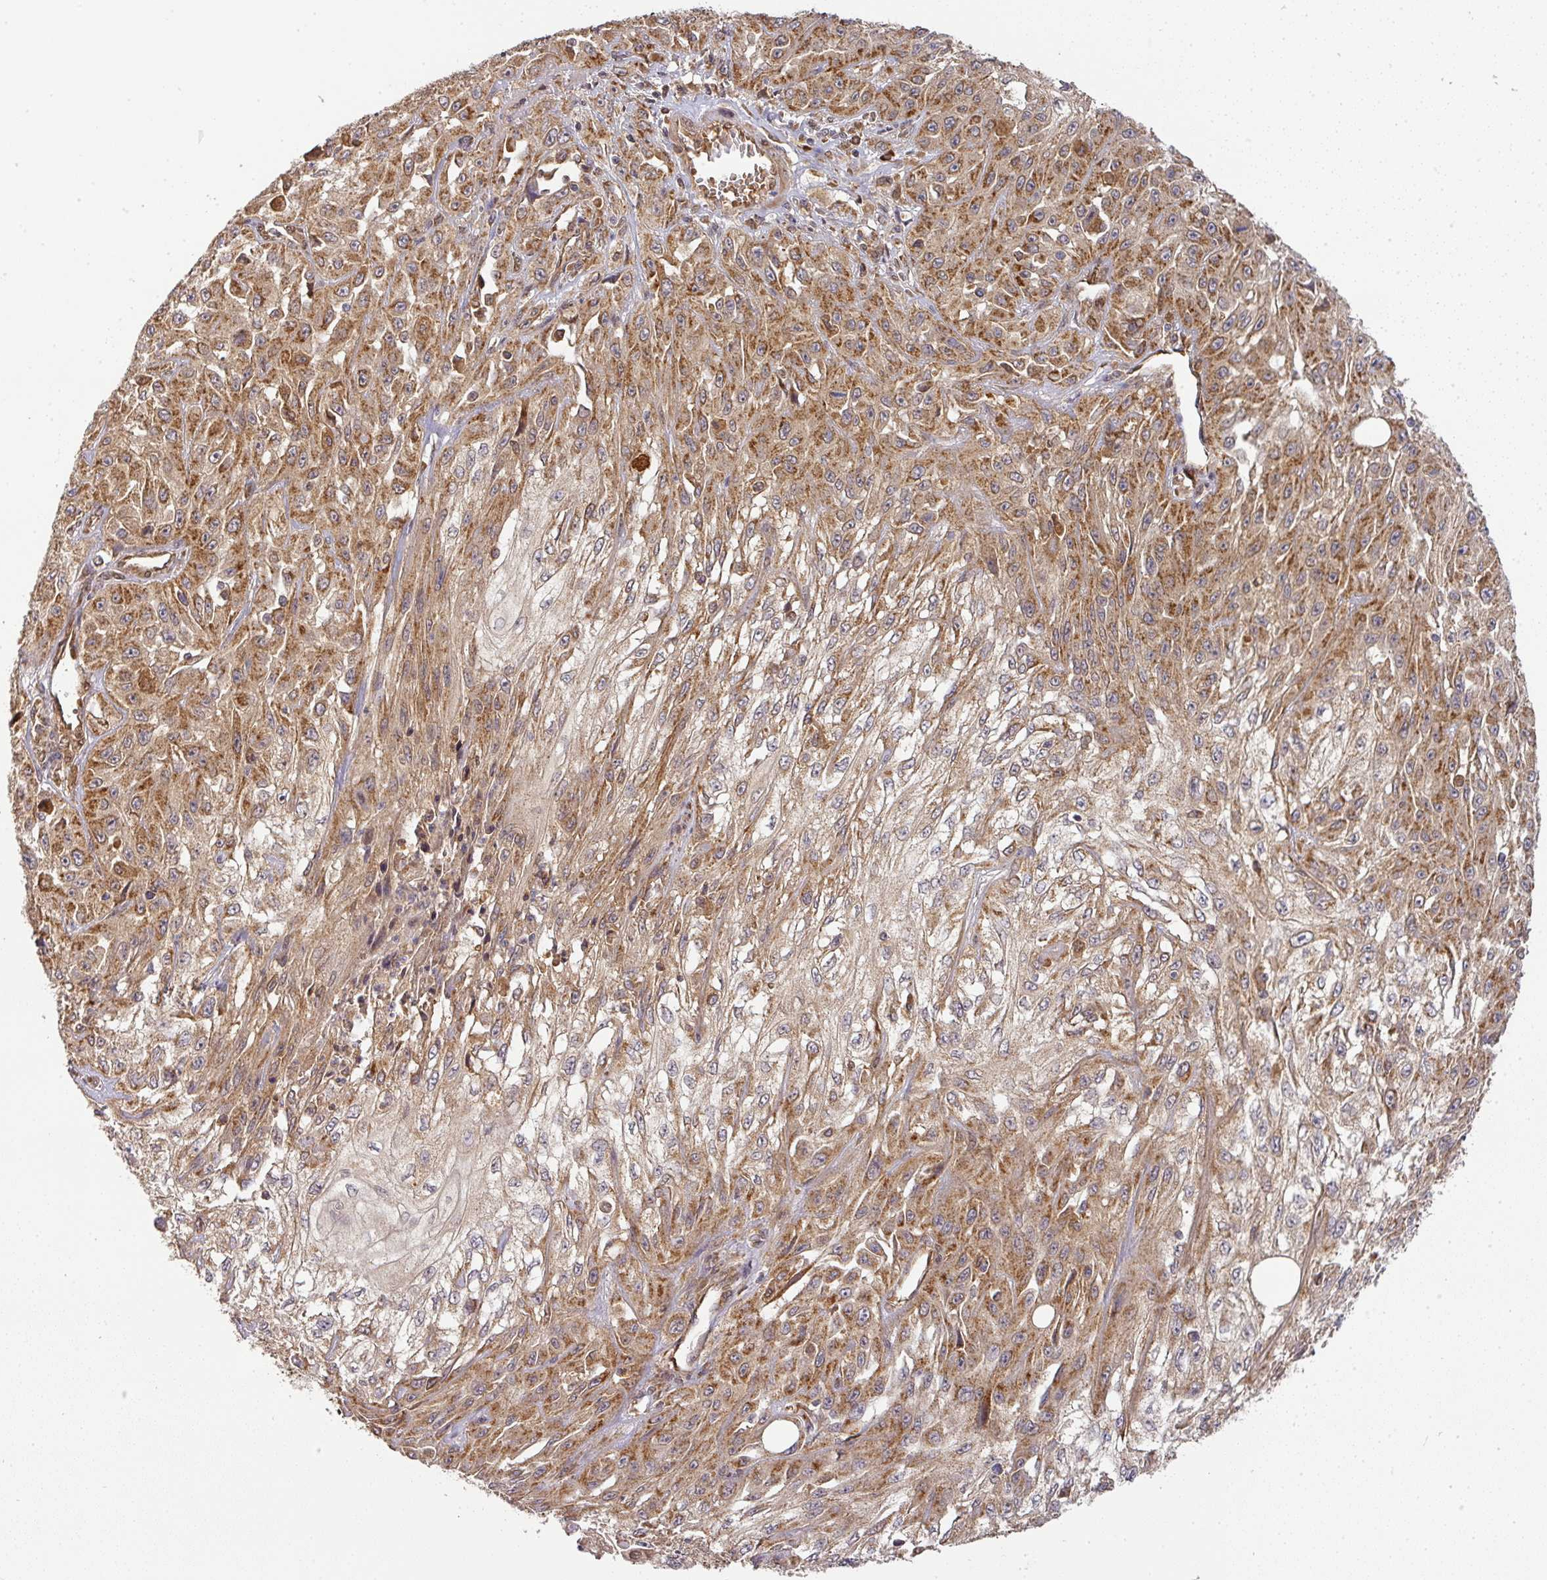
{"staining": {"intensity": "moderate", "quantity": "25%-75%", "location": "cytoplasmic/membranous"}, "tissue": "skin cancer", "cell_type": "Tumor cells", "image_type": "cancer", "snomed": [{"axis": "morphology", "description": "Squamous cell carcinoma, NOS"}, {"axis": "morphology", "description": "Squamous cell carcinoma, metastatic, NOS"}, {"axis": "topography", "description": "Skin"}, {"axis": "topography", "description": "Lymph node"}], "caption": "Protein expression analysis of skin cancer (squamous cell carcinoma) displays moderate cytoplasmic/membranous positivity in approximately 25%-75% of tumor cells.", "gene": "MALSU1", "patient": {"sex": "male", "age": 75}}